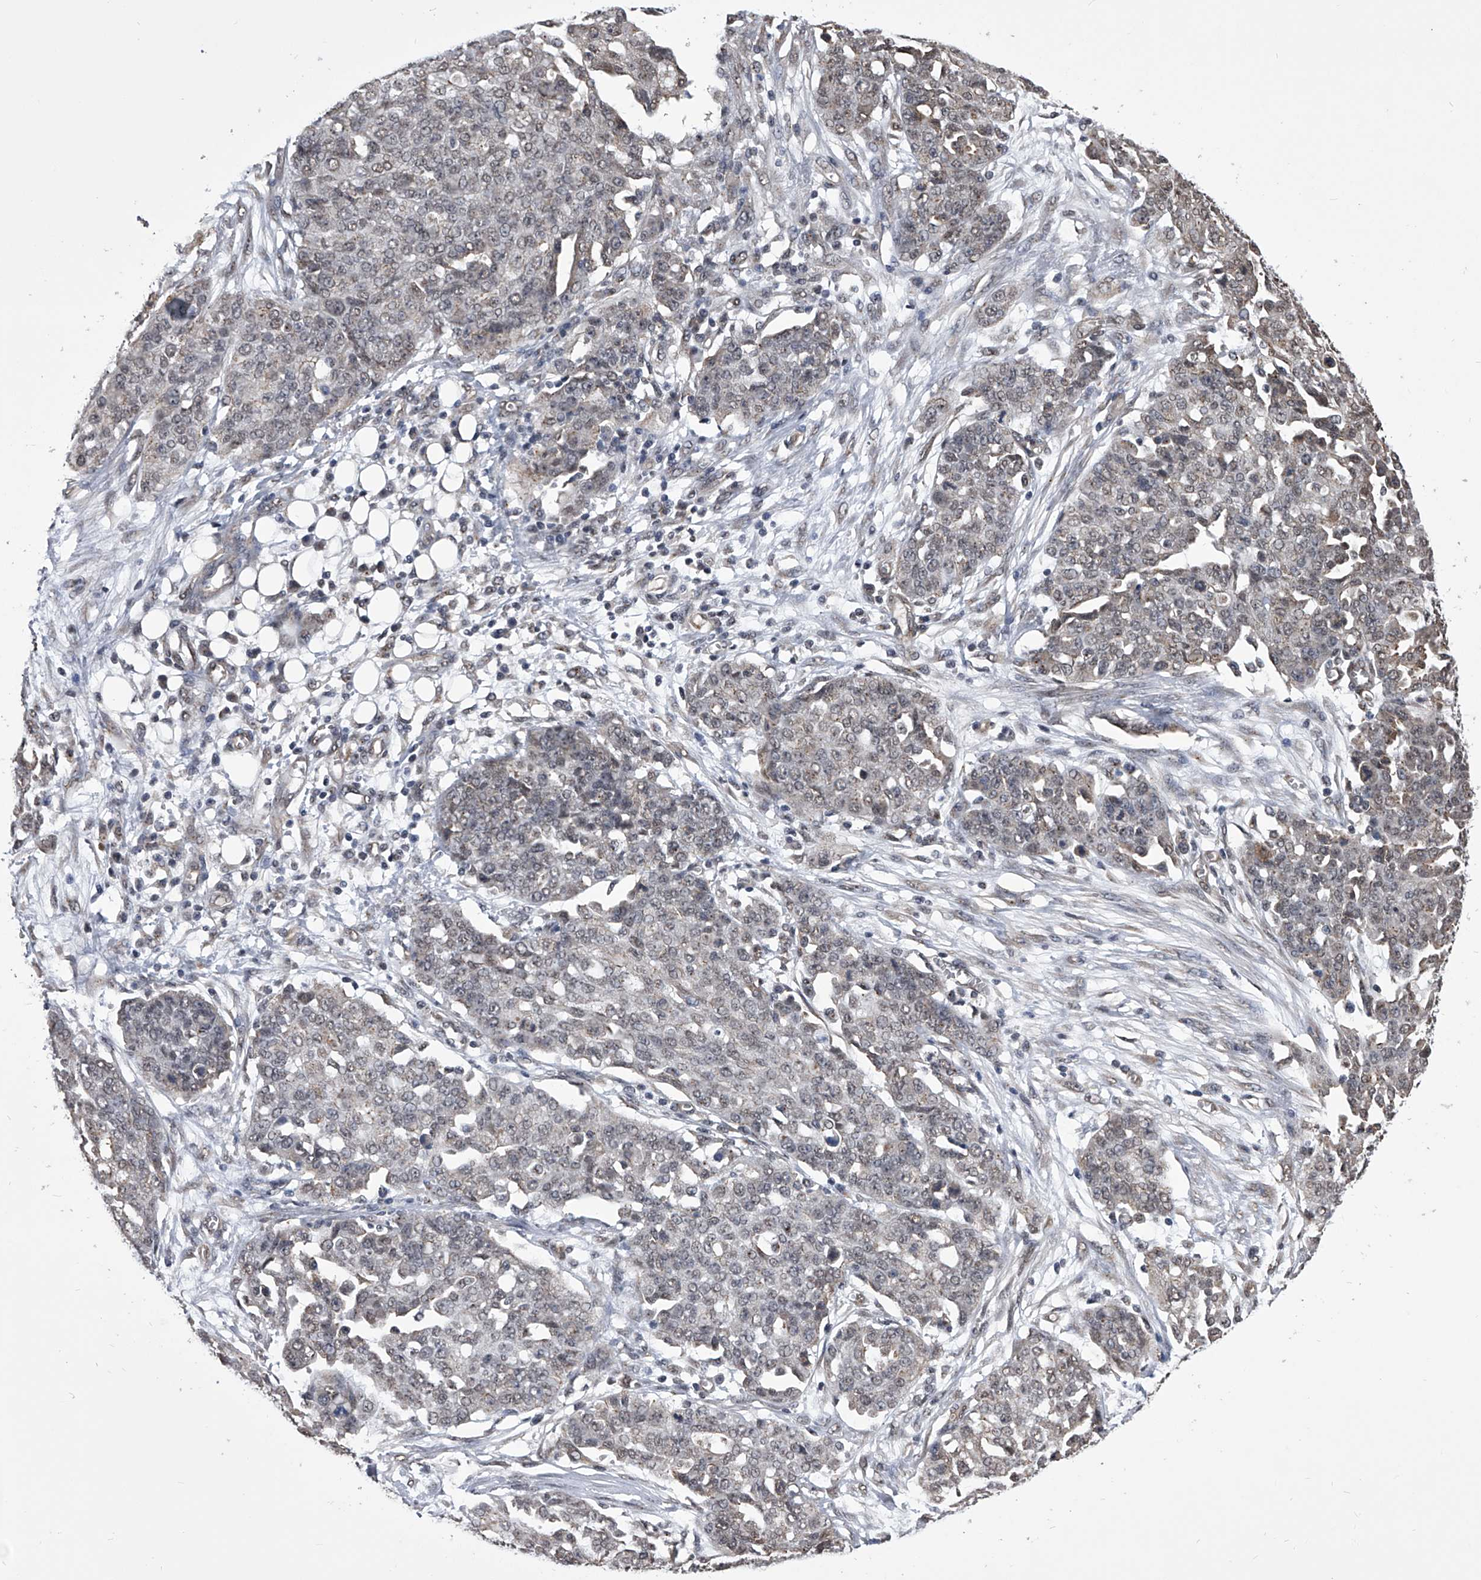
{"staining": {"intensity": "negative", "quantity": "none", "location": "none"}, "tissue": "ovarian cancer", "cell_type": "Tumor cells", "image_type": "cancer", "snomed": [{"axis": "morphology", "description": "Cystadenocarcinoma, serous, NOS"}, {"axis": "topography", "description": "Soft tissue"}, {"axis": "topography", "description": "Ovary"}], "caption": "Ovarian cancer (serous cystadenocarcinoma) was stained to show a protein in brown. There is no significant expression in tumor cells. The staining is performed using DAB brown chromogen with nuclei counter-stained in using hematoxylin.", "gene": "ZNF76", "patient": {"sex": "female", "age": 57}}